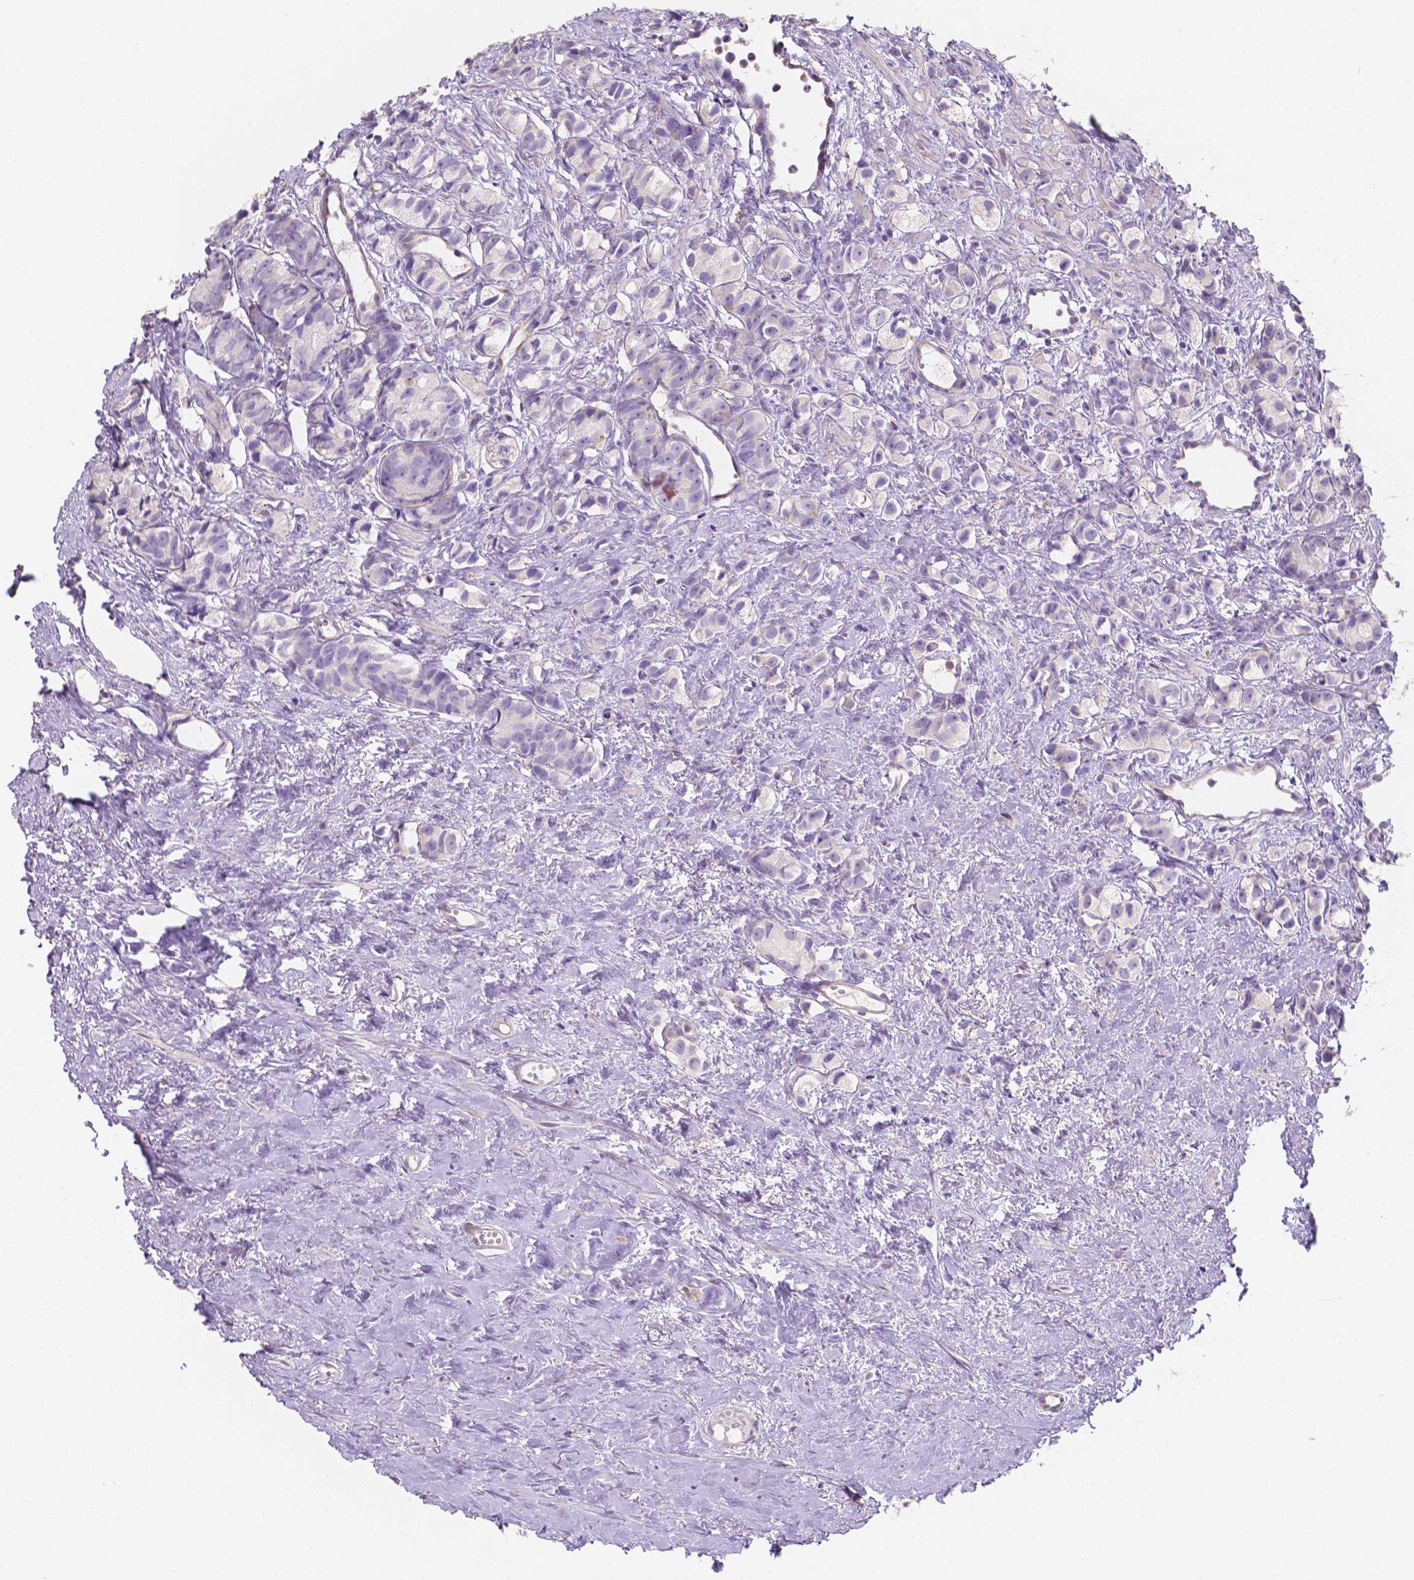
{"staining": {"intensity": "negative", "quantity": "none", "location": "none"}, "tissue": "prostate cancer", "cell_type": "Tumor cells", "image_type": "cancer", "snomed": [{"axis": "morphology", "description": "Adenocarcinoma, High grade"}, {"axis": "topography", "description": "Prostate"}], "caption": "The micrograph reveals no significant expression in tumor cells of prostate cancer.", "gene": "TMEM130", "patient": {"sex": "male", "age": 81}}